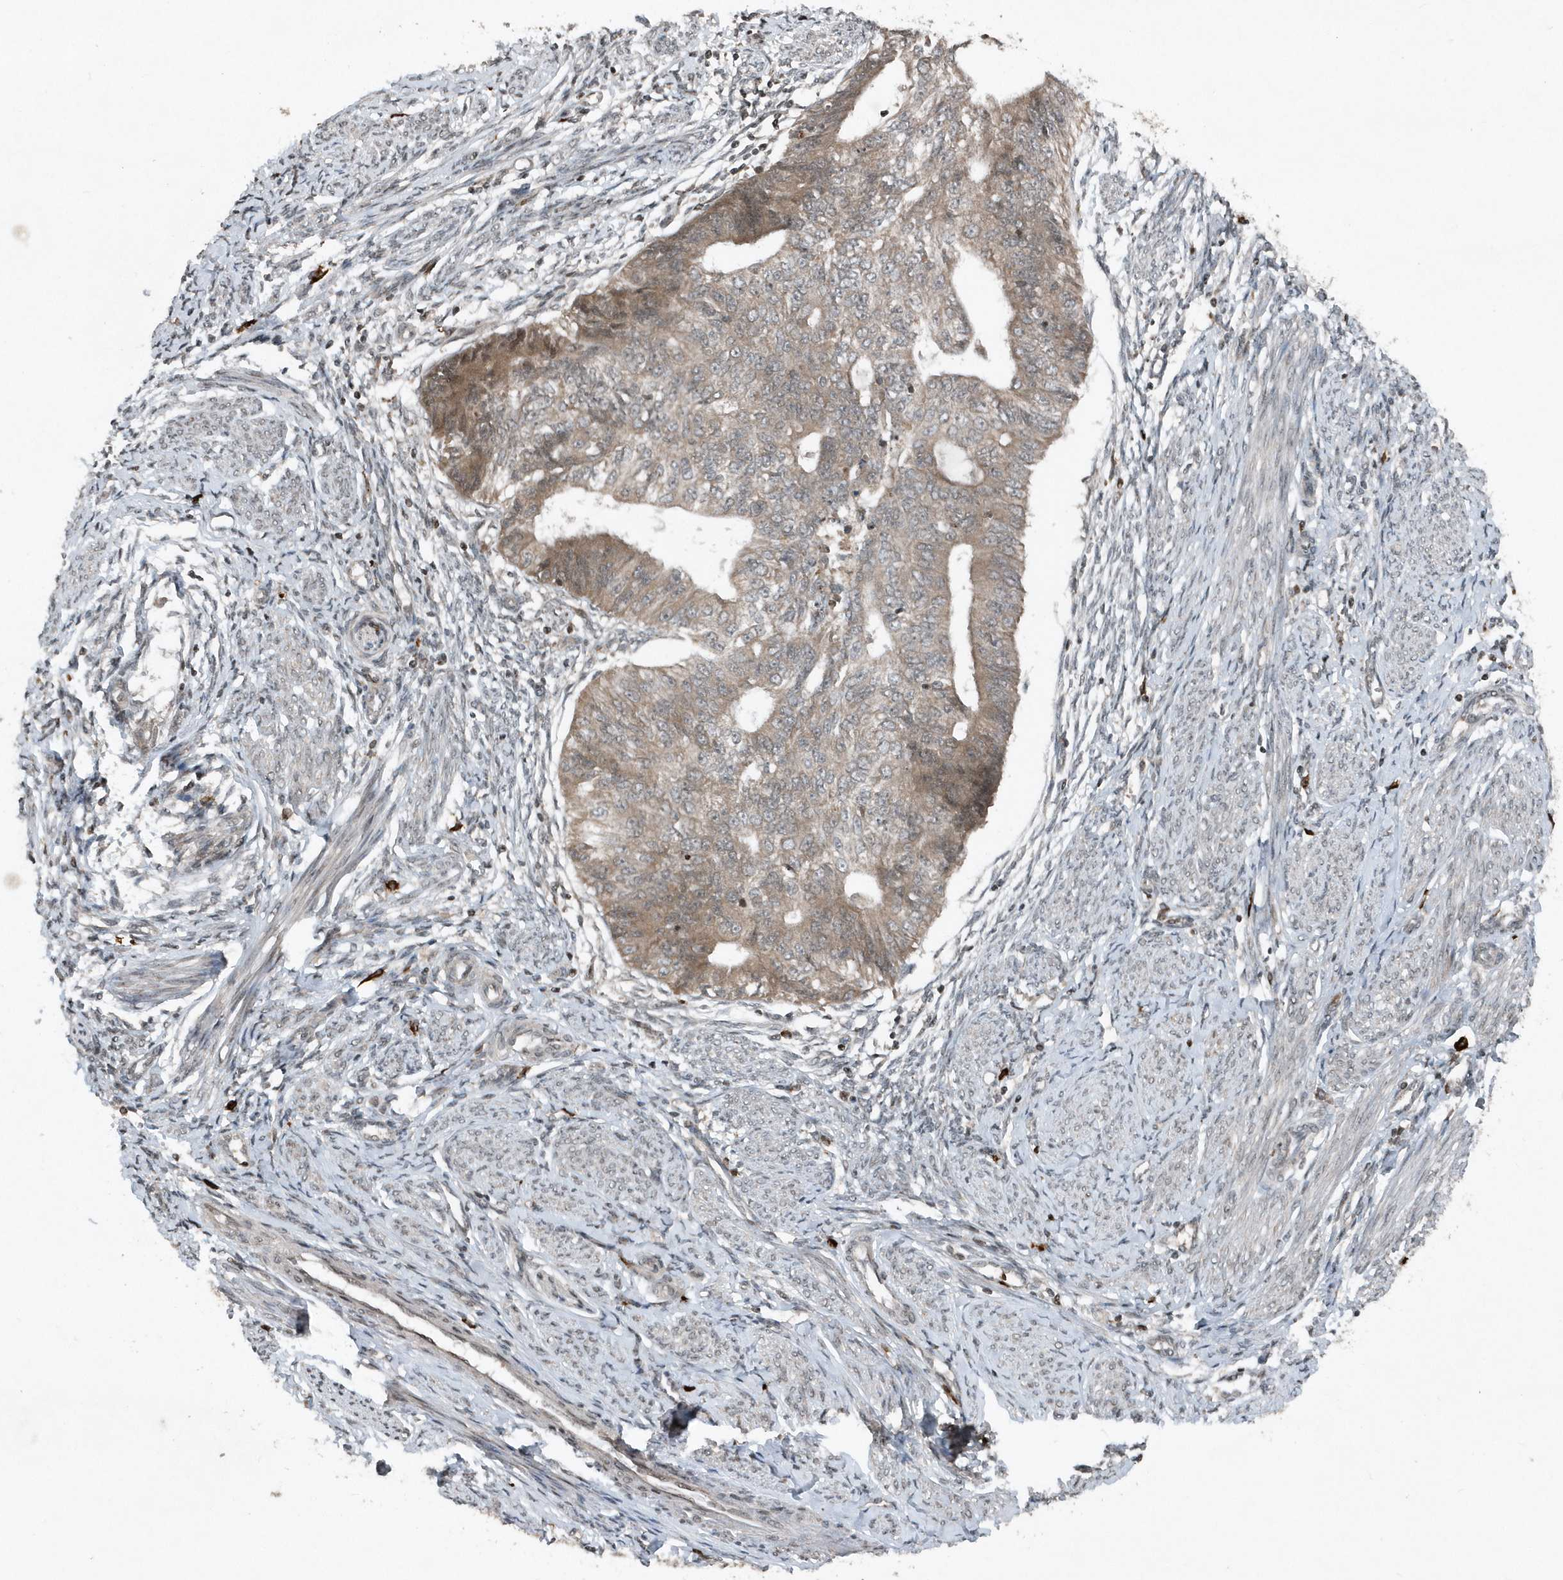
{"staining": {"intensity": "moderate", "quantity": ">75%", "location": "cytoplasmic/membranous"}, "tissue": "endometrial cancer", "cell_type": "Tumor cells", "image_type": "cancer", "snomed": [{"axis": "morphology", "description": "Adenocarcinoma, NOS"}, {"axis": "topography", "description": "Endometrium"}], "caption": "Immunohistochemical staining of adenocarcinoma (endometrial) displays moderate cytoplasmic/membranous protein expression in about >75% of tumor cells. Nuclei are stained in blue.", "gene": "EIF2B1", "patient": {"sex": "female", "age": 32}}